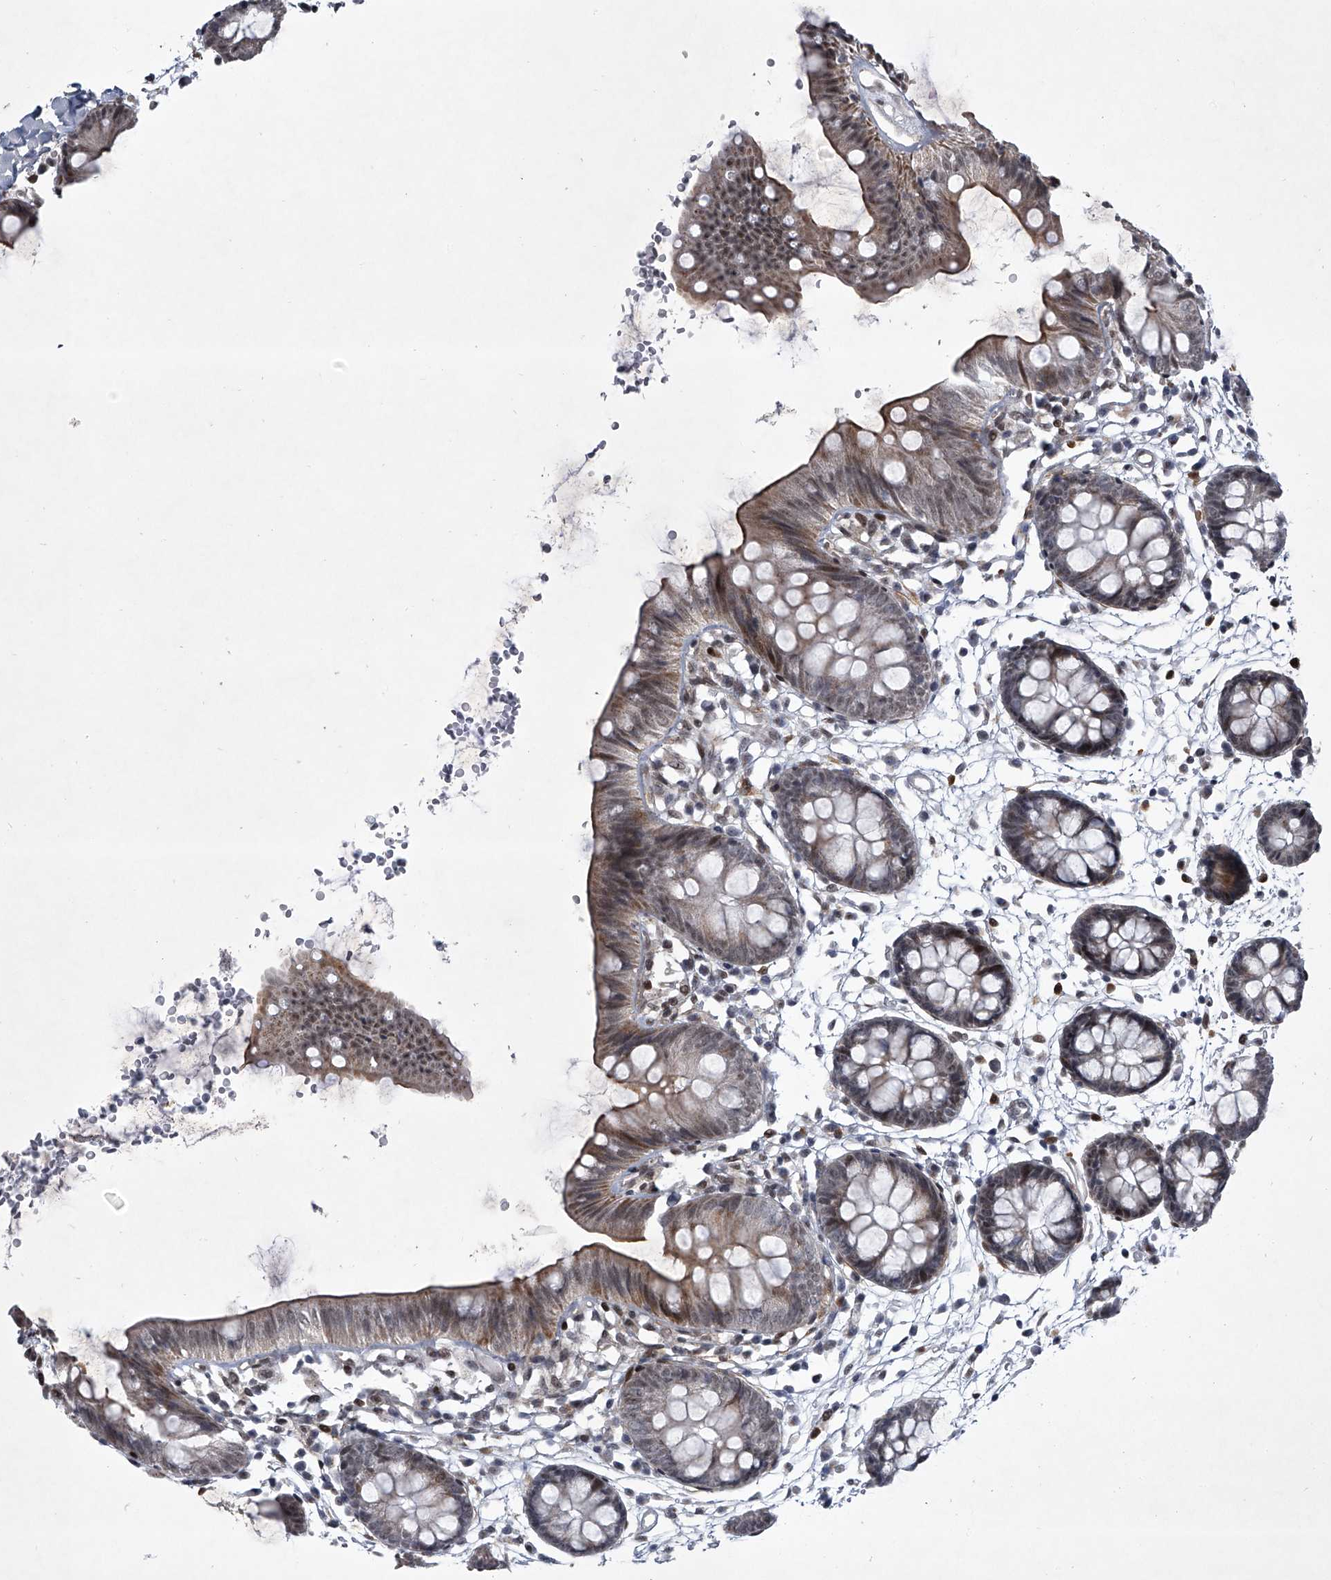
{"staining": {"intensity": "moderate", "quantity": "25%-75%", "location": "cytoplasmic/membranous,nuclear"}, "tissue": "colon", "cell_type": "Endothelial cells", "image_type": "normal", "snomed": [{"axis": "morphology", "description": "Normal tissue, NOS"}, {"axis": "topography", "description": "Colon"}], "caption": "Protein expression analysis of unremarkable human colon reveals moderate cytoplasmic/membranous,nuclear expression in approximately 25%-75% of endothelial cells.", "gene": "MLLT1", "patient": {"sex": "male", "age": 56}}